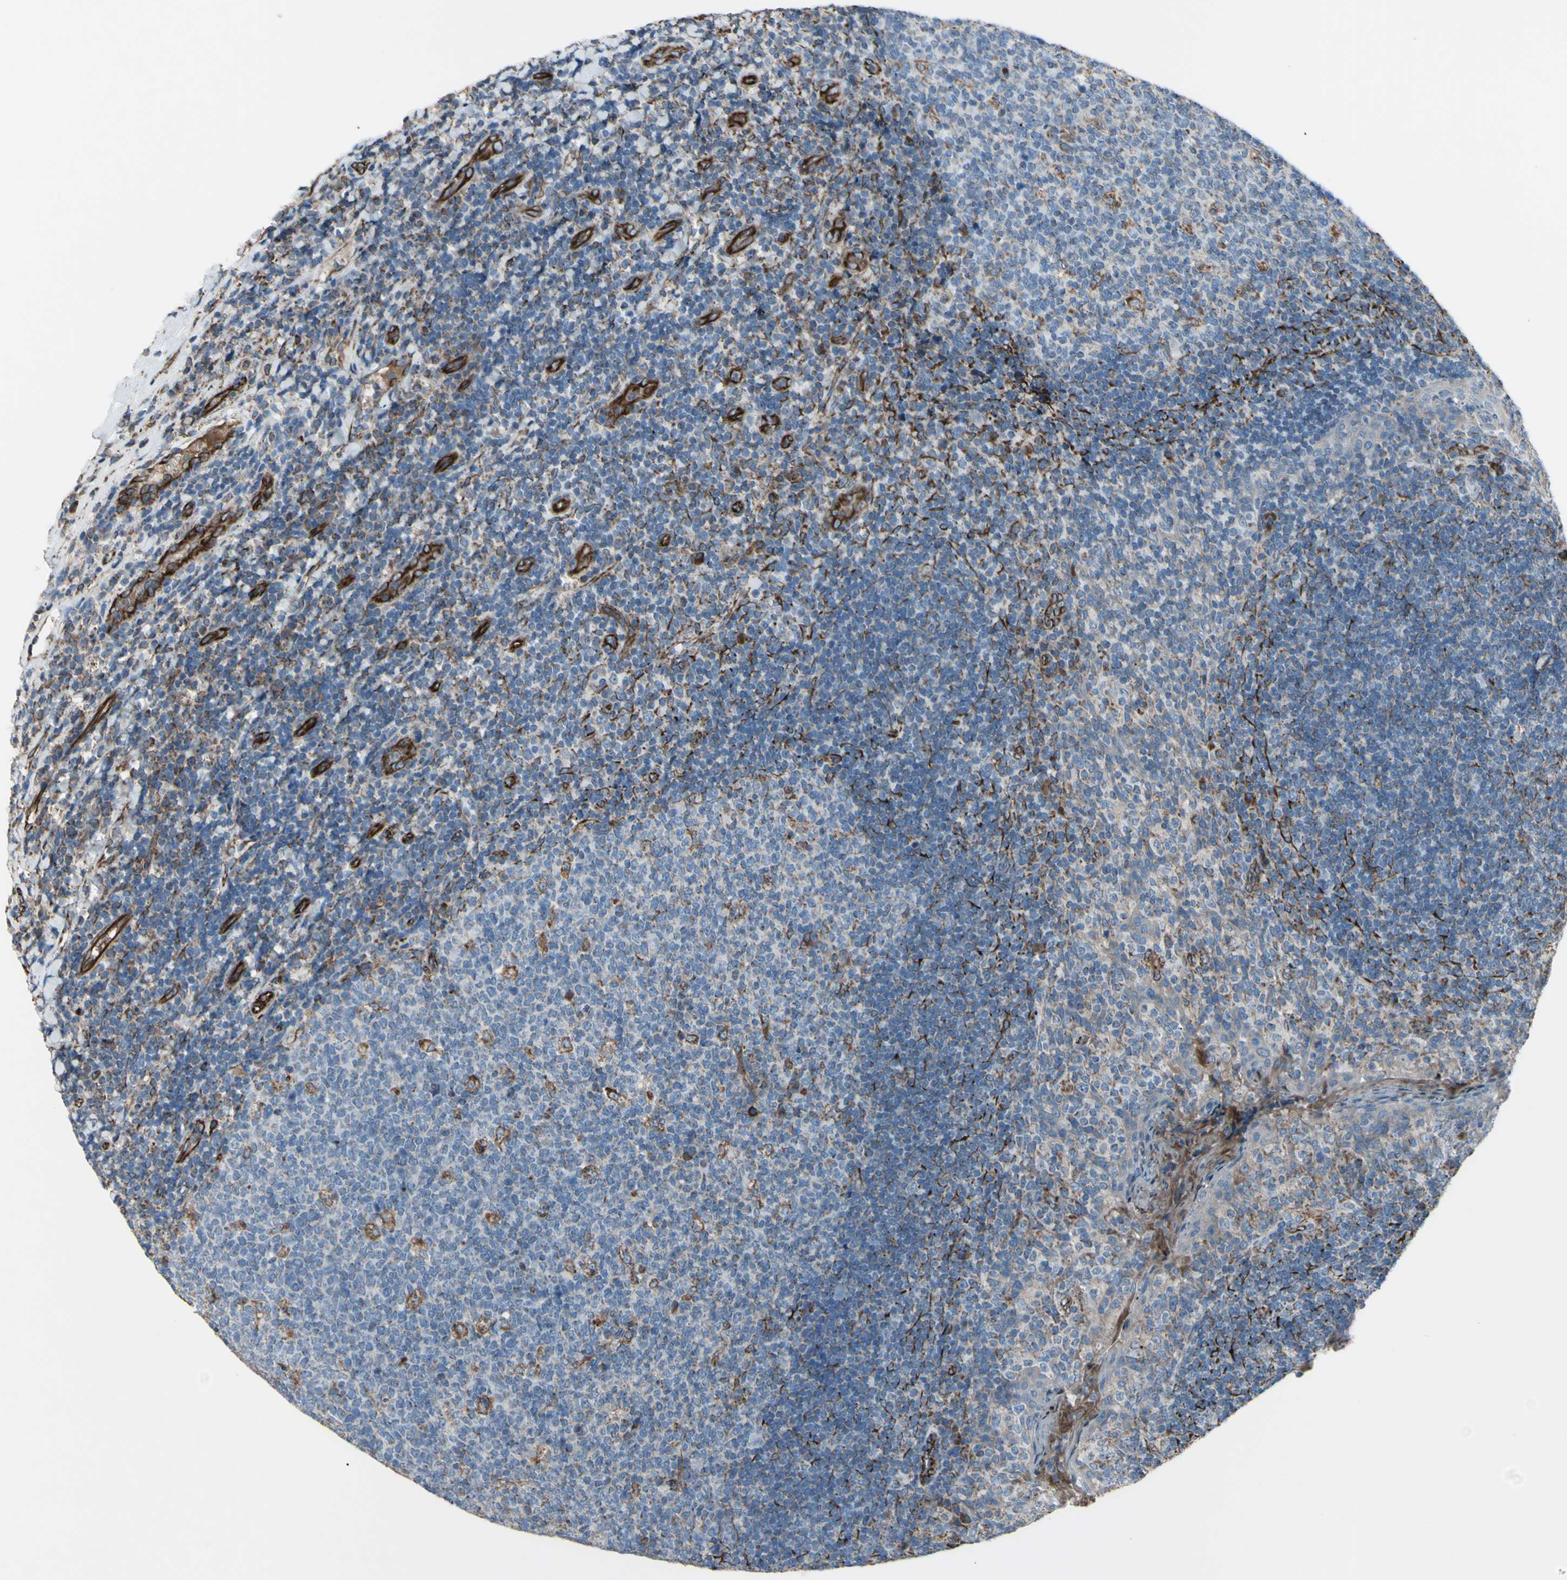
{"staining": {"intensity": "weak", "quantity": "25%-75%", "location": "cytoplasmic/membranous"}, "tissue": "tonsil", "cell_type": "Germinal center cells", "image_type": "normal", "snomed": [{"axis": "morphology", "description": "Normal tissue, NOS"}, {"axis": "topography", "description": "Tonsil"}], "caption": "This micrograph demonstrates IHC staining of unremarkable tonsil, with low weak cytoplasmic/membranous positivity in approximately 25%-75% of germinal center cells.", "gene": "EMC7", "patient": {"sex": "male", "age": 17}}